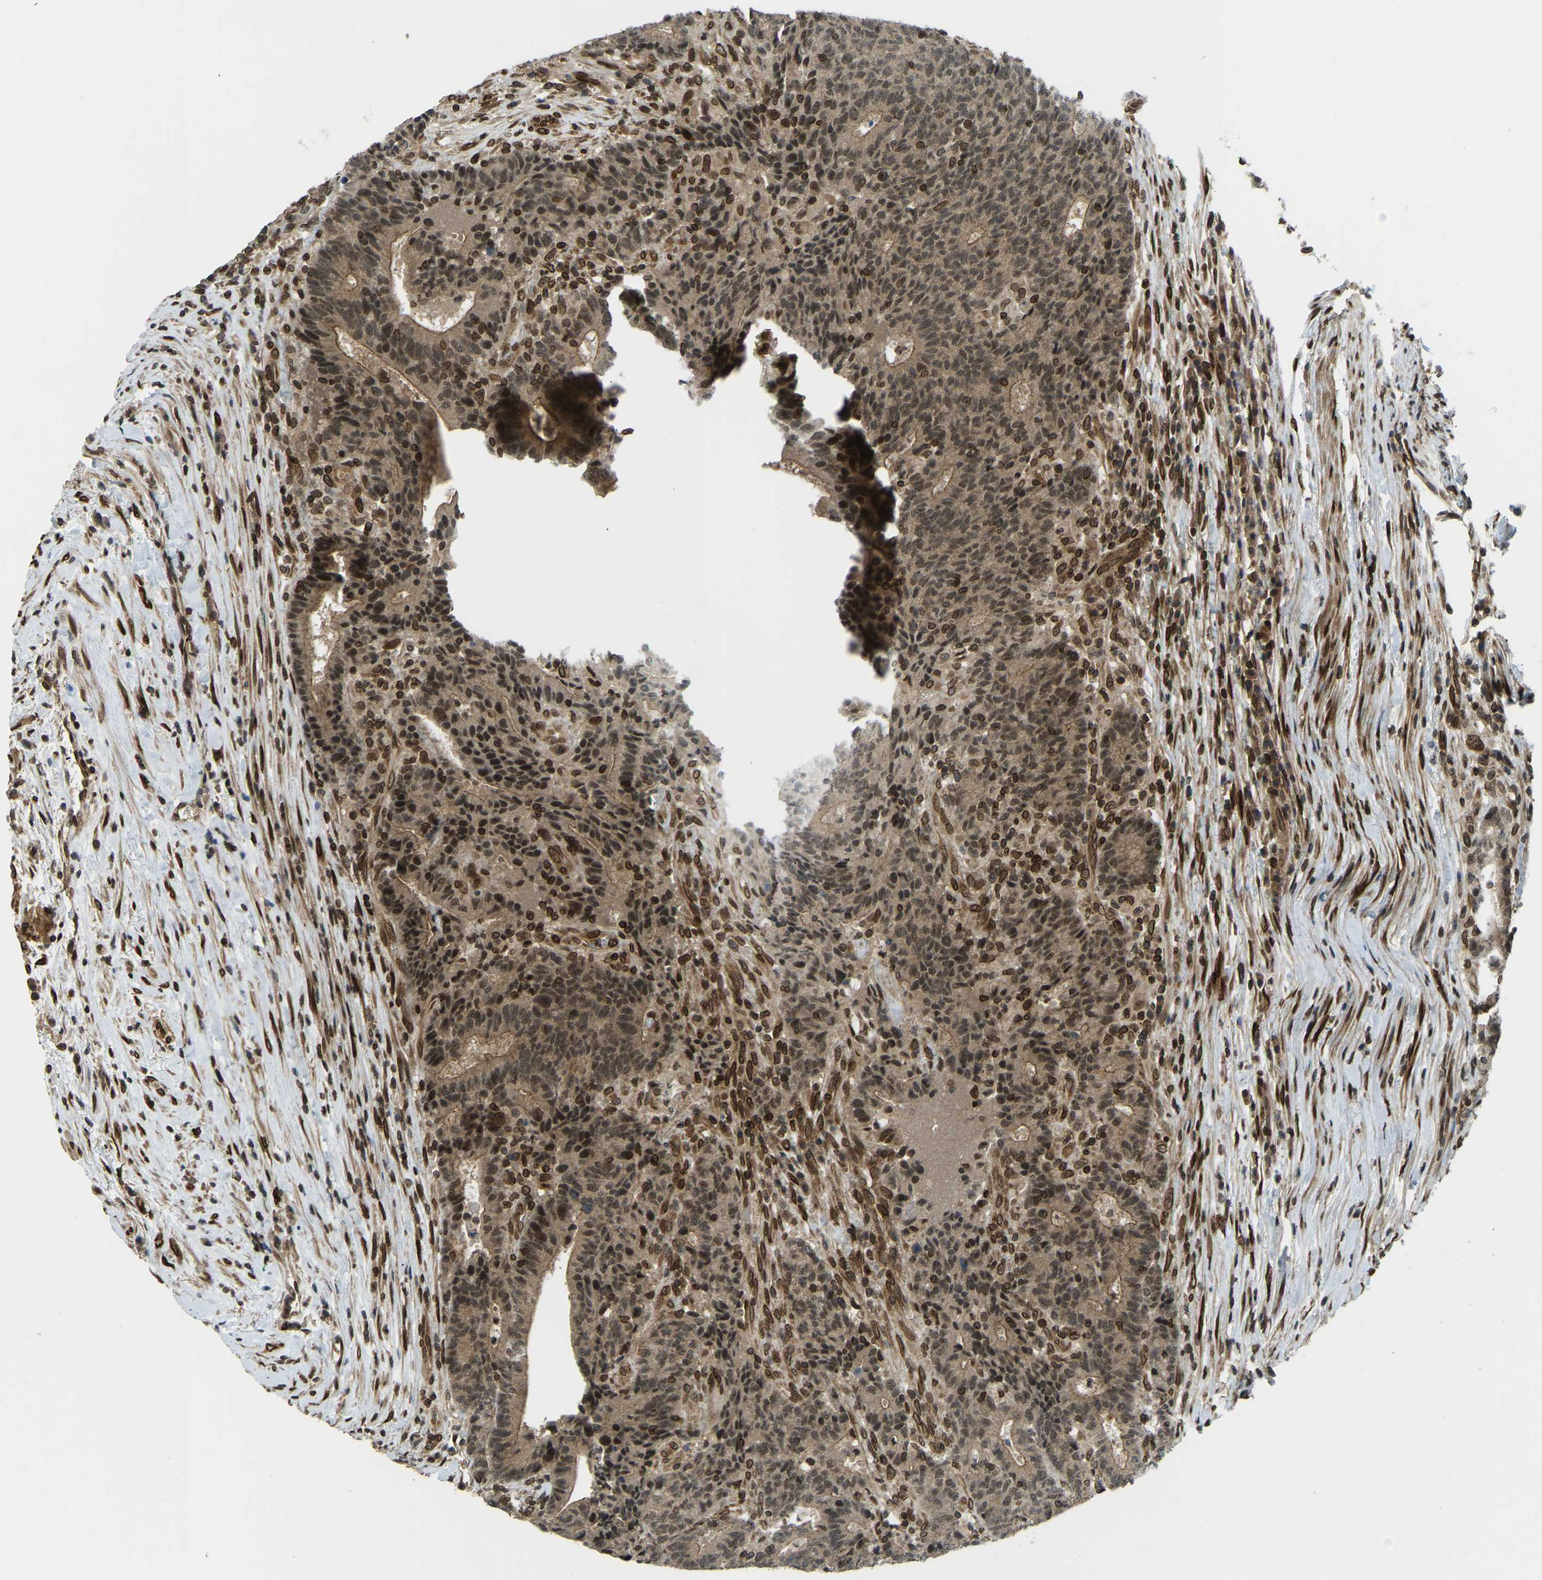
{"staining": {"intensity": "moderate", "quantity": ">75%", "location": "cytoplasmic/membranous,nuclear"}, "tissue": "colorectal cancer", "cell_type": "Tumor cells", "image_type": "cancer", "snomed": [{"axis": "morphology", "description": "Normal tissue, NOS"}, {"axis": "morphology", "description": "Adenocarcinoma, NOS"}, {"axis": "topography", "description": "Colon"}], "caption": "Immunohistochemical staining of human adenocarcinoma (colorectal) shows medium levels of moderate cytoplasmic/membranous and nuclear protein expression in approximately >75% of tumor cells.", "gene": "SYNE1", "patient": {"sex": "female", "age": 75}}